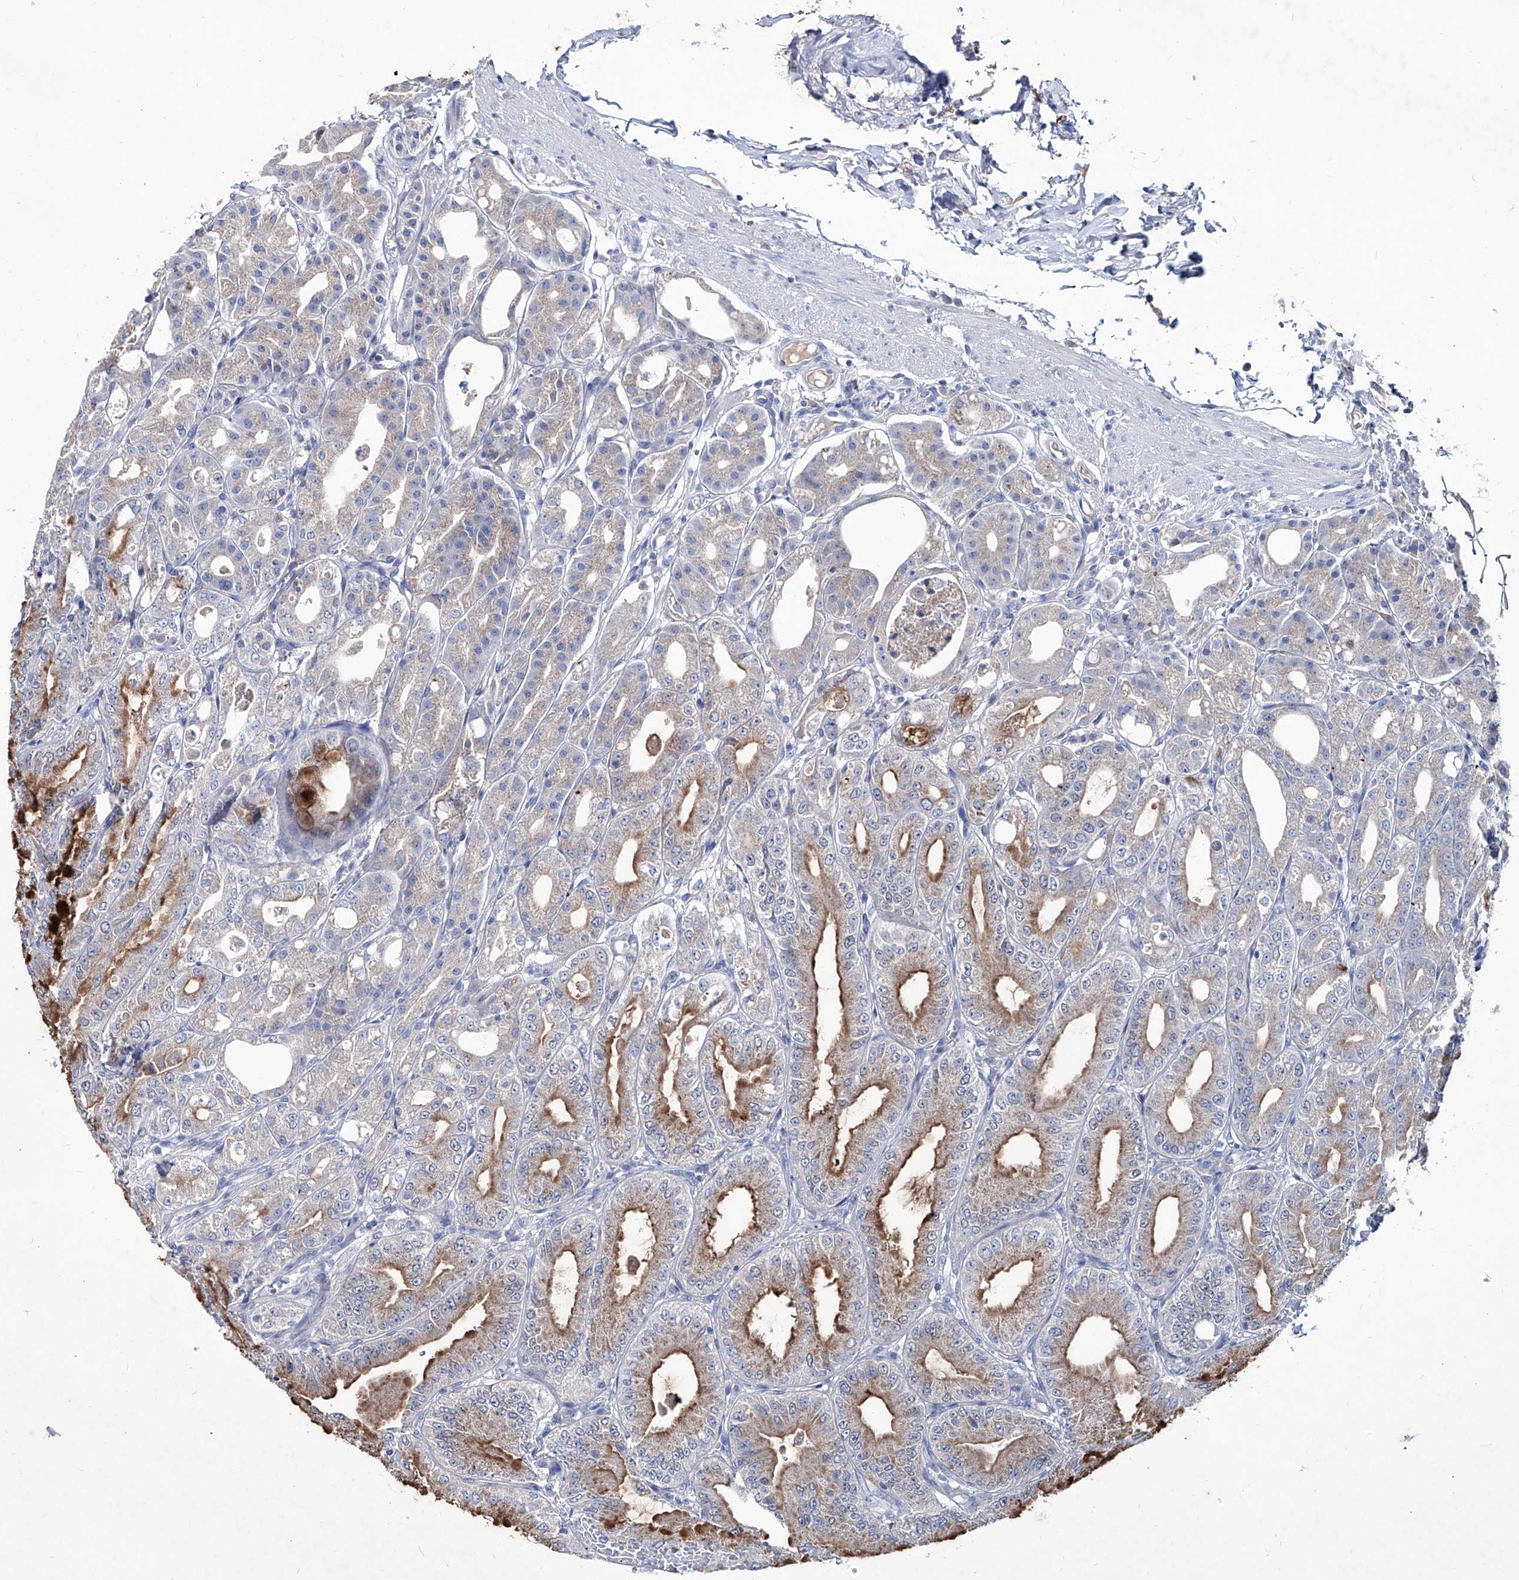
{"staining": {"intensity": "strong", "quantity": "<25%", "location": "cytoplasmic/membranous"}, "tissue": "stomach", "cell_type": "Glandular cells", "image_type": "normal", "snomed": [{"axis": "morphology", "description": "Normal tissue, NOS"}, {"axis": "topography", "description": "Stomach, lower"}], "caption": "Immunohistochemical staining of normal human stomach shows strong cytoplasmic/membranous protein positivity in approximately <25% of glandular cells.", "gene": "KLHL17", "patient": {"sex": "male", "age": 71}}